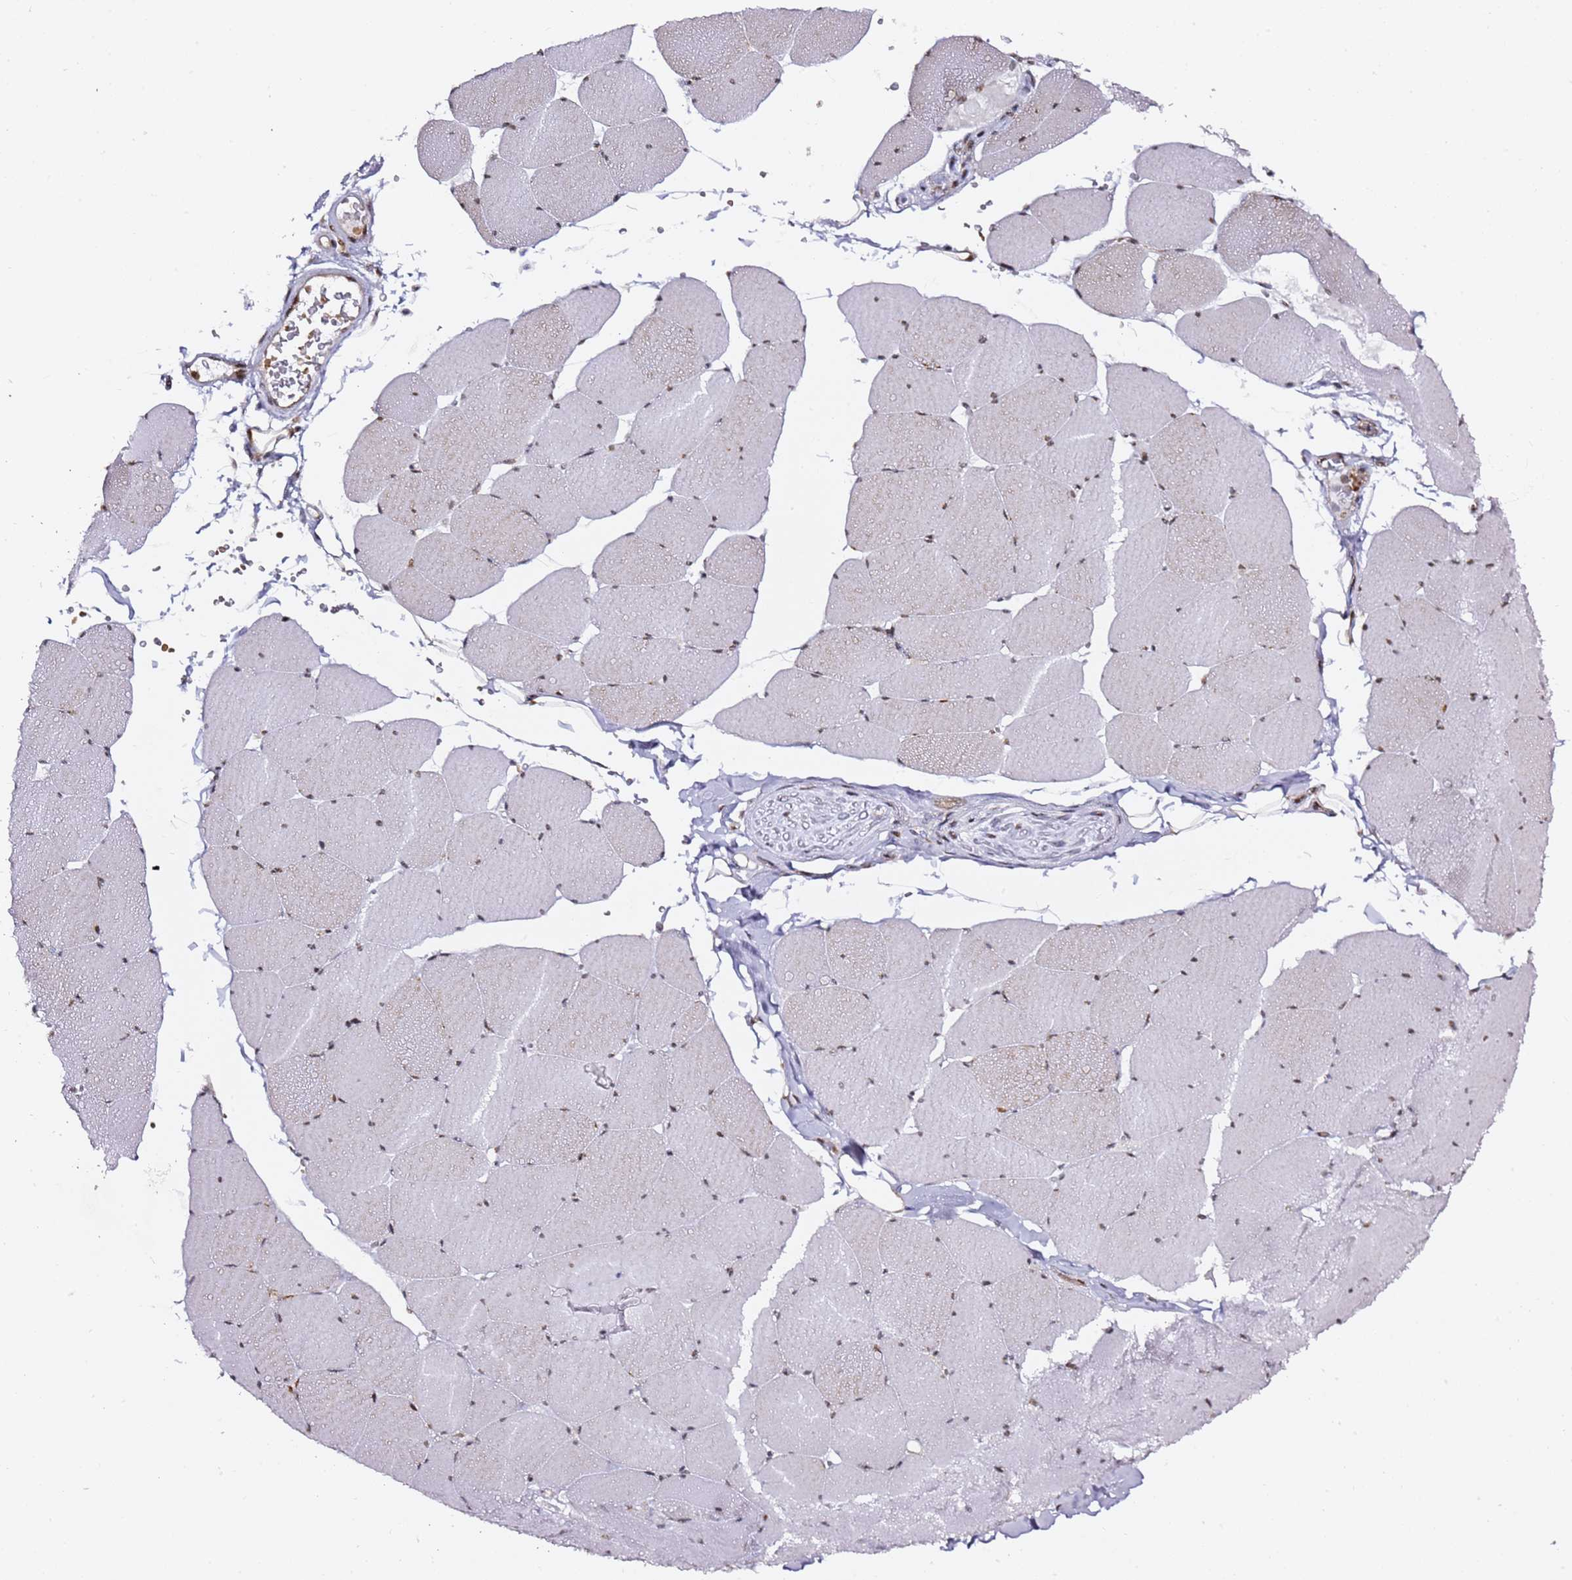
{"staining": {"intensity": "weak", "quantity": "<25%", "location": "cytoplasmic/membranous"}, "tissue": "skeletal muscle", "cell_type": "Myocytes", "image_type": "normal", "snomed": [{"axis": "morphology", "description": "Normal tissue, NOS"}, {"axis": "topography", "description": "Skeletal muscle"}, {"axis": "topography", "description": "Head-Neck"}], "caption": "There is no significant positivity in myocytes of skeletal muscle.", "gene": "GBP2", "patient": {"sex": "male", "age": 66}}